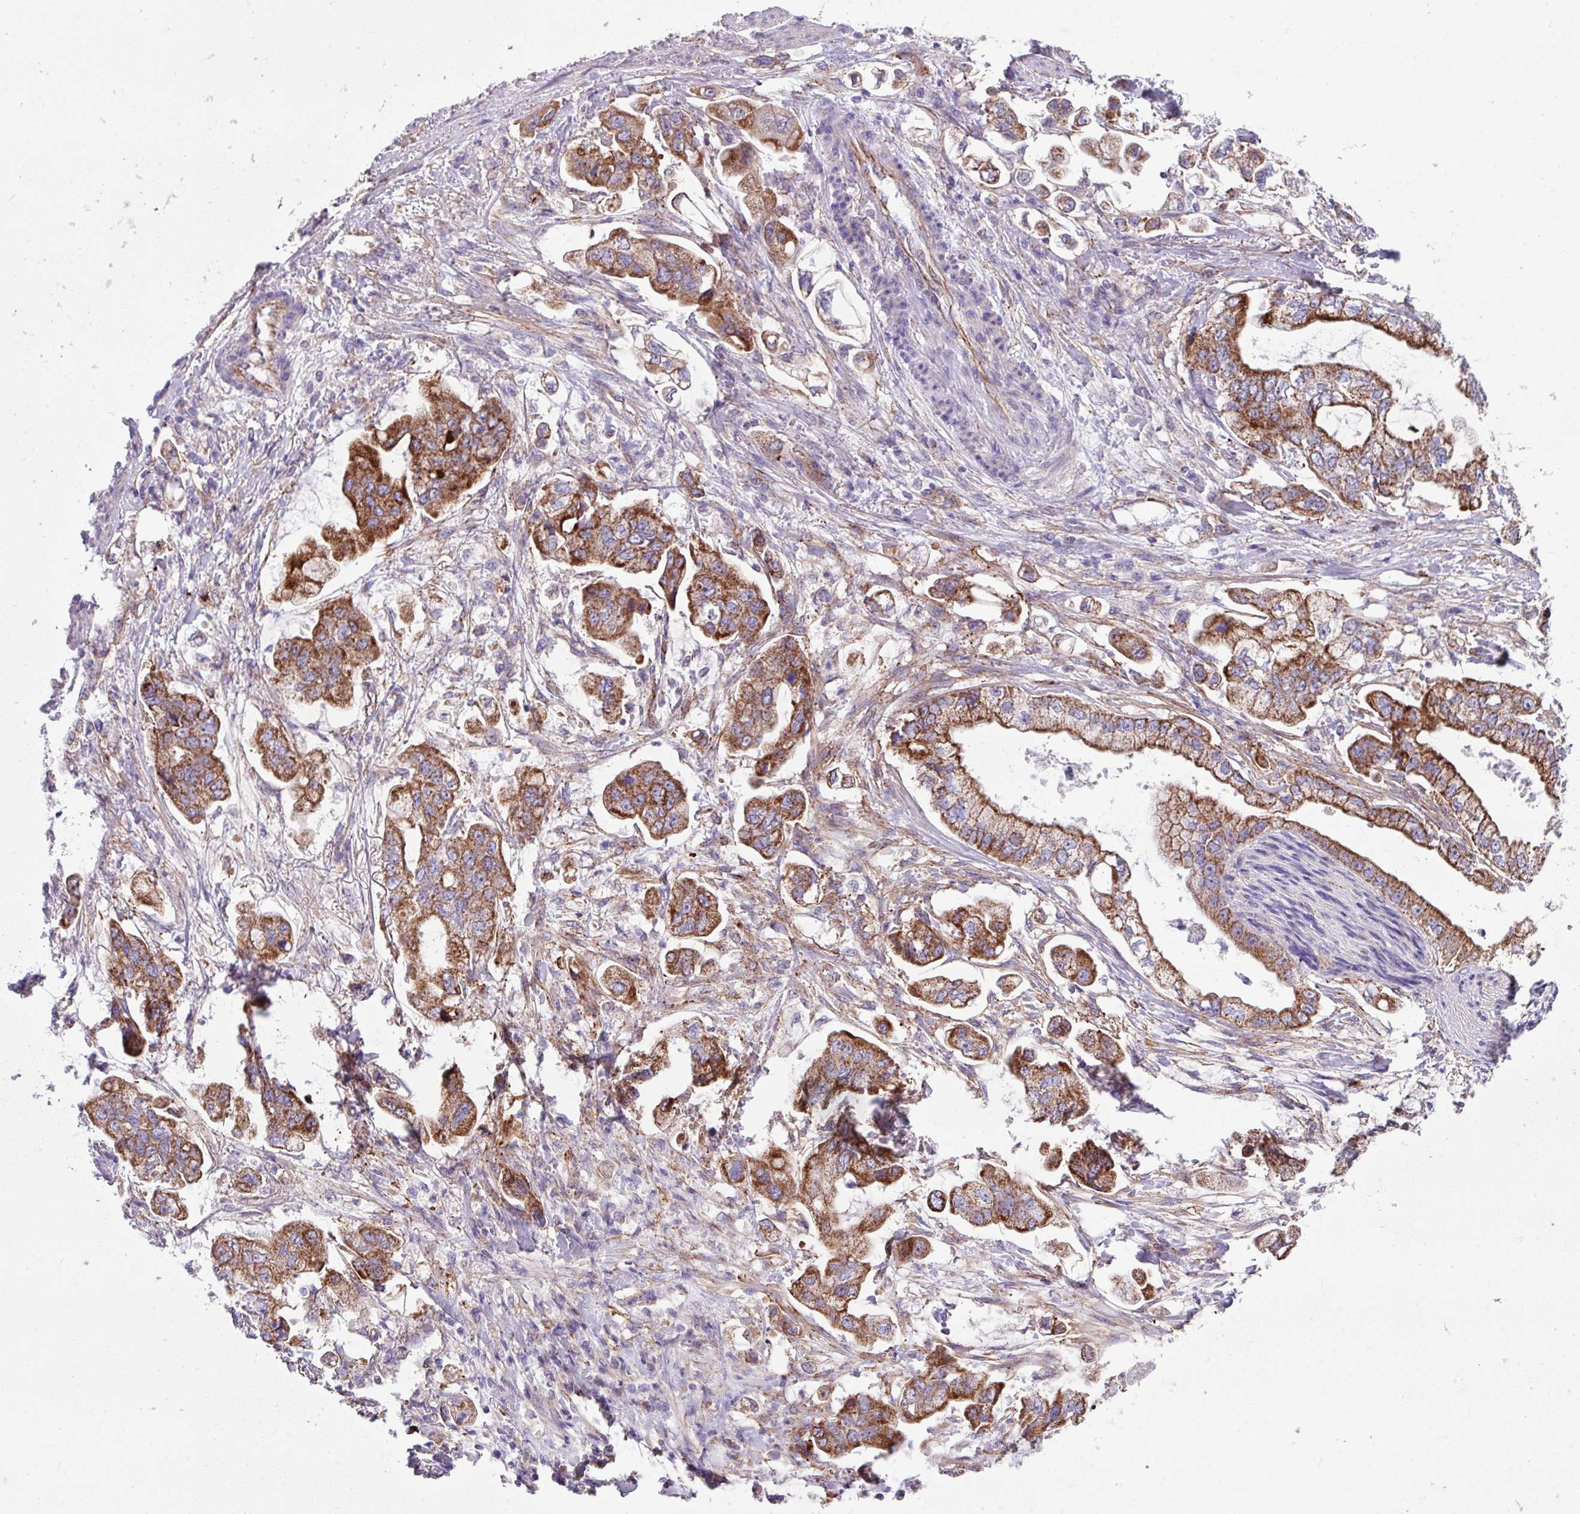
{"staining": {"intensity": "strong", "quantity": ">75%", "location": "cytoplasmic/membranous"}, "tissue": "stomach cancer", "cell_type": "Tumor cells", "image_type": "cancer", "snomed": [{"axis": "morphology", "description": "Adenocarcinoma, NOS"}, {"axis": "topography", "description": "Stomach"}], "caption": "Protein analysis of stomach cancer tissue shows strong cytoplasmic/membranous expression in approximately >75% of tumor cells.", "gene": "OTULIN", "patient": {"sex": "male", "age": 62}}